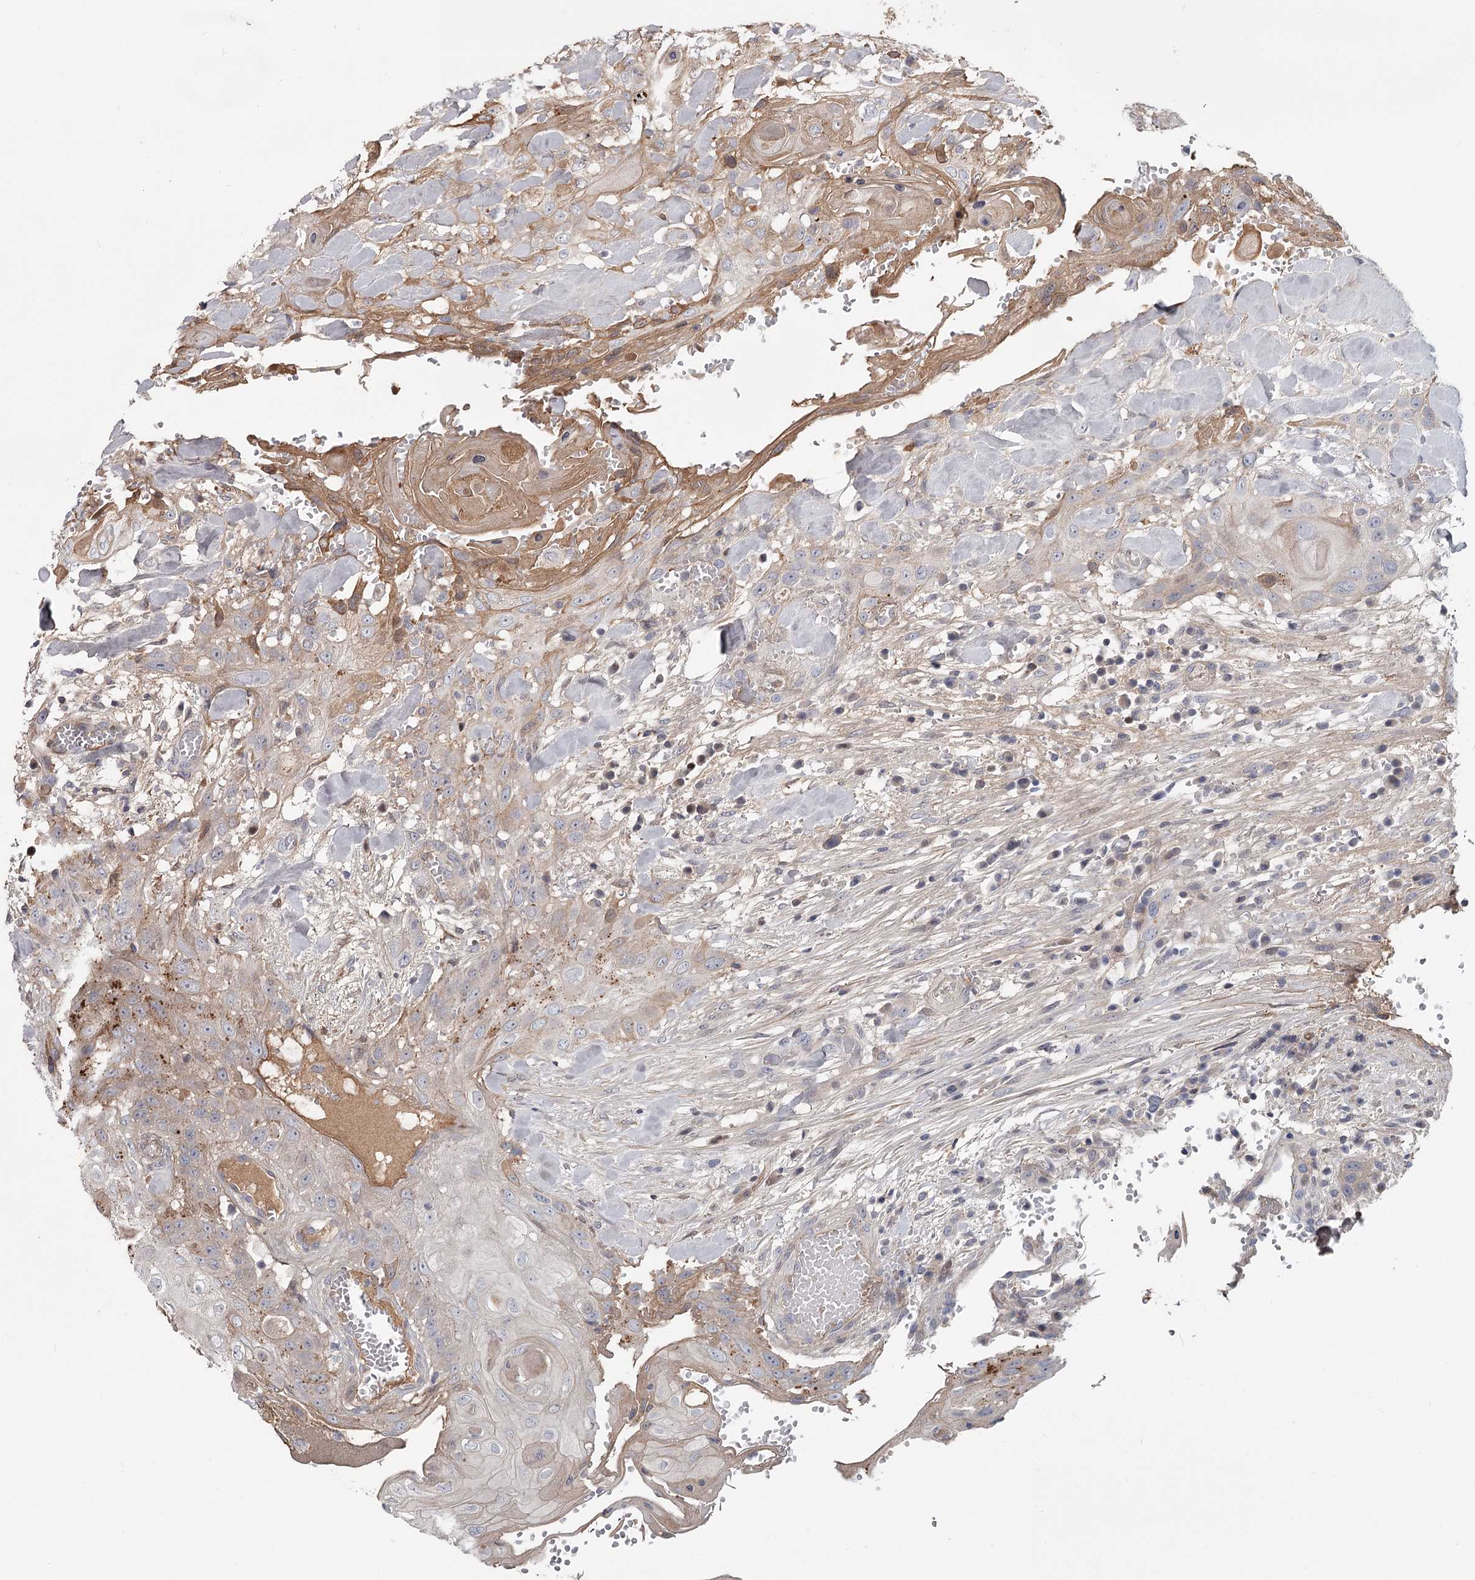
{"staining": {"intensity": "moderate", "quantity": "<25%", "location": "cytoplasmic/membranous"}, "tissue": "head and neck cancer", "cell_type": "Tumor cells", "image_type": "cancer", "snomed": [{"axis": "morphology", "description": "Squamous cell carcinoma, NOS"}, {"axis": "topography", "description": "Head-Neck"}], "caption": "Head and neck cancer stained with DAB IHC exhibits low levels of moderate cytoplasmic/membranous staining in approximately <25% of tumor cells.", "gene": "DHRS9", "patient": {"sex": "female", "age": 43}}